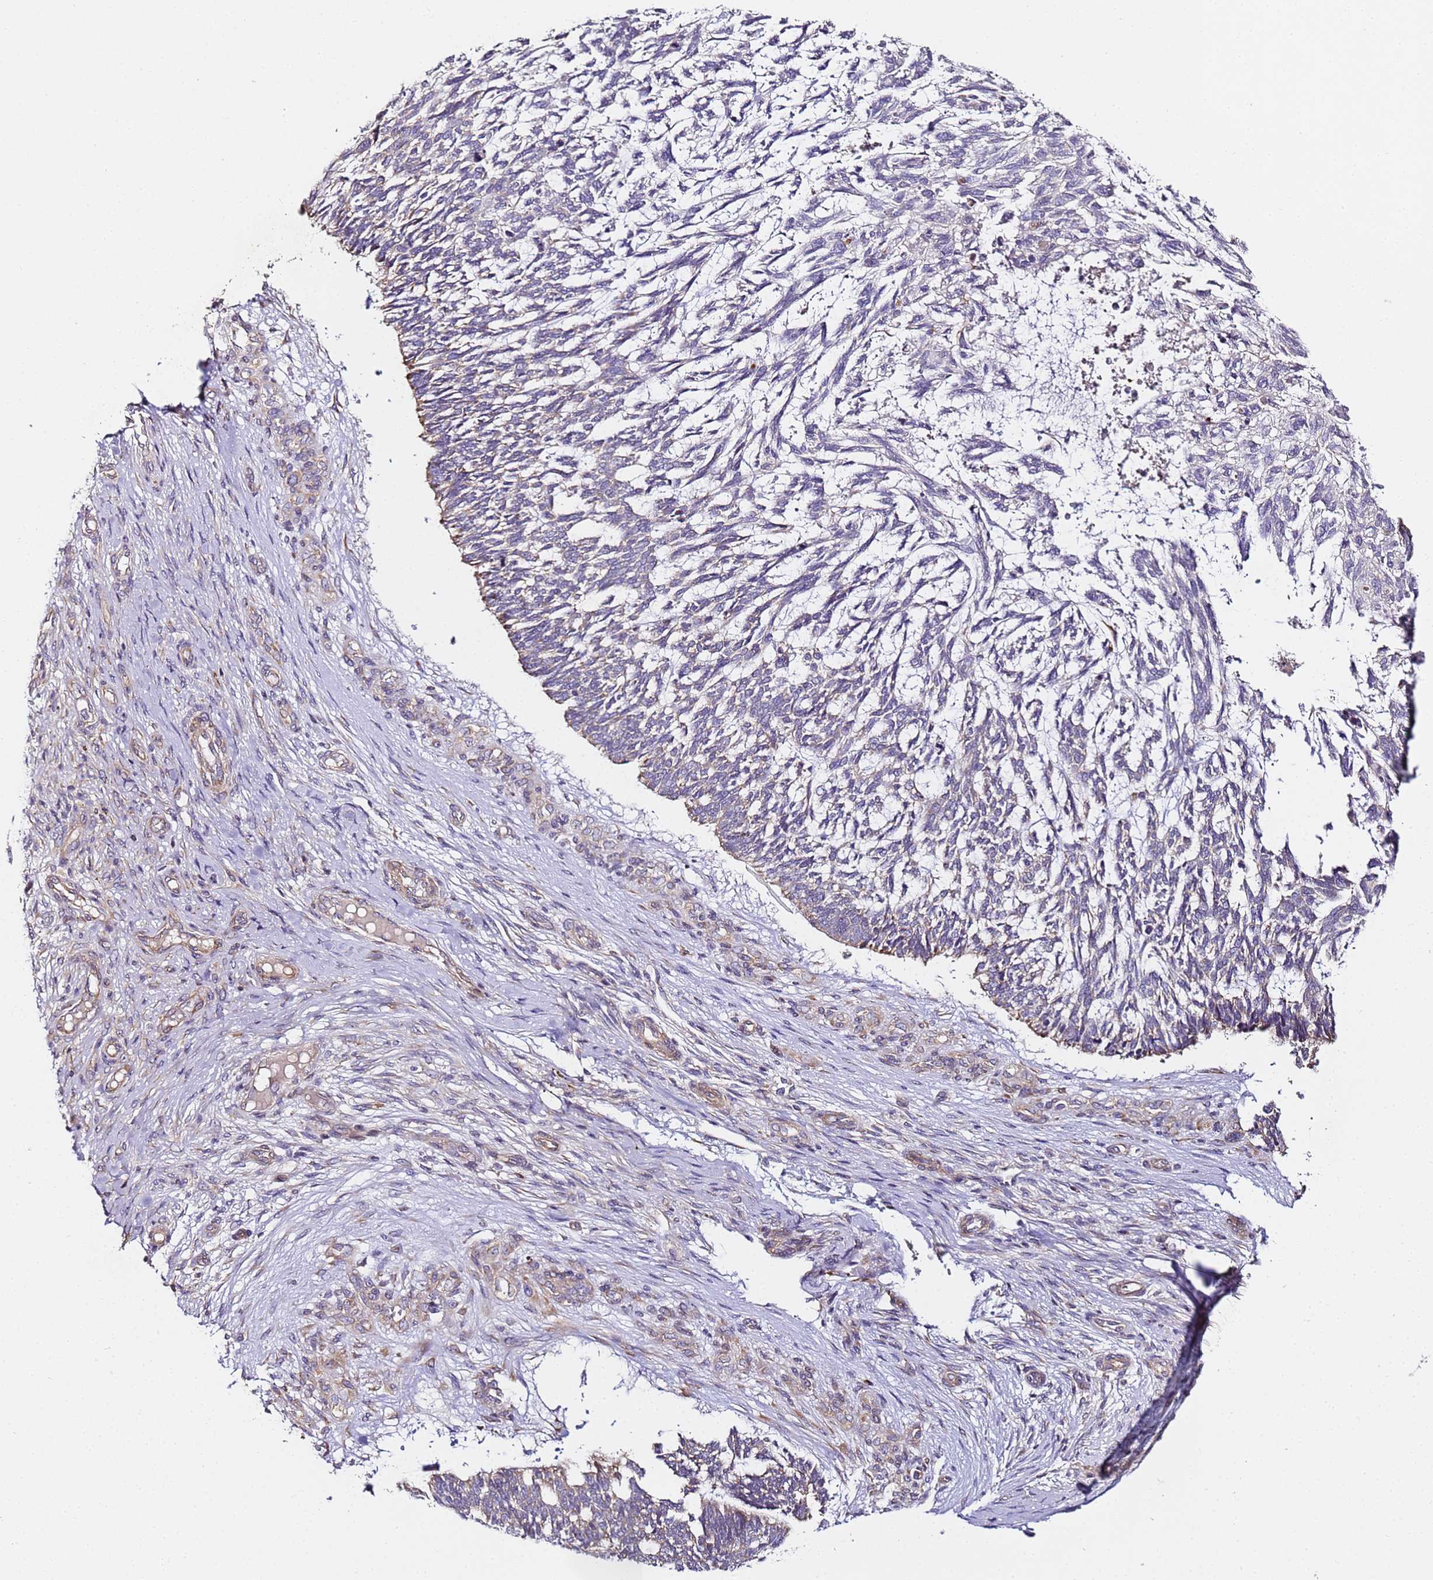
{"staining": {"intensity": "weak", "quantity": "<25%", "location": "cytoplasmic/membranous"}, "tissue": "skin cancer", "cell_type": "Tumor cells", "image_type": "cancer", "snomed": [{"axis": "morphology", "description": "Basal cell carcinoma"}, {"axis": "topography", "description": "Skin"}], "caption": "This is an IHC photomicrograph of human skin cancer. There is no expression in tumor cells.", "gene": "RPL13A", "patient": {"sex": "male", "age": 88}}